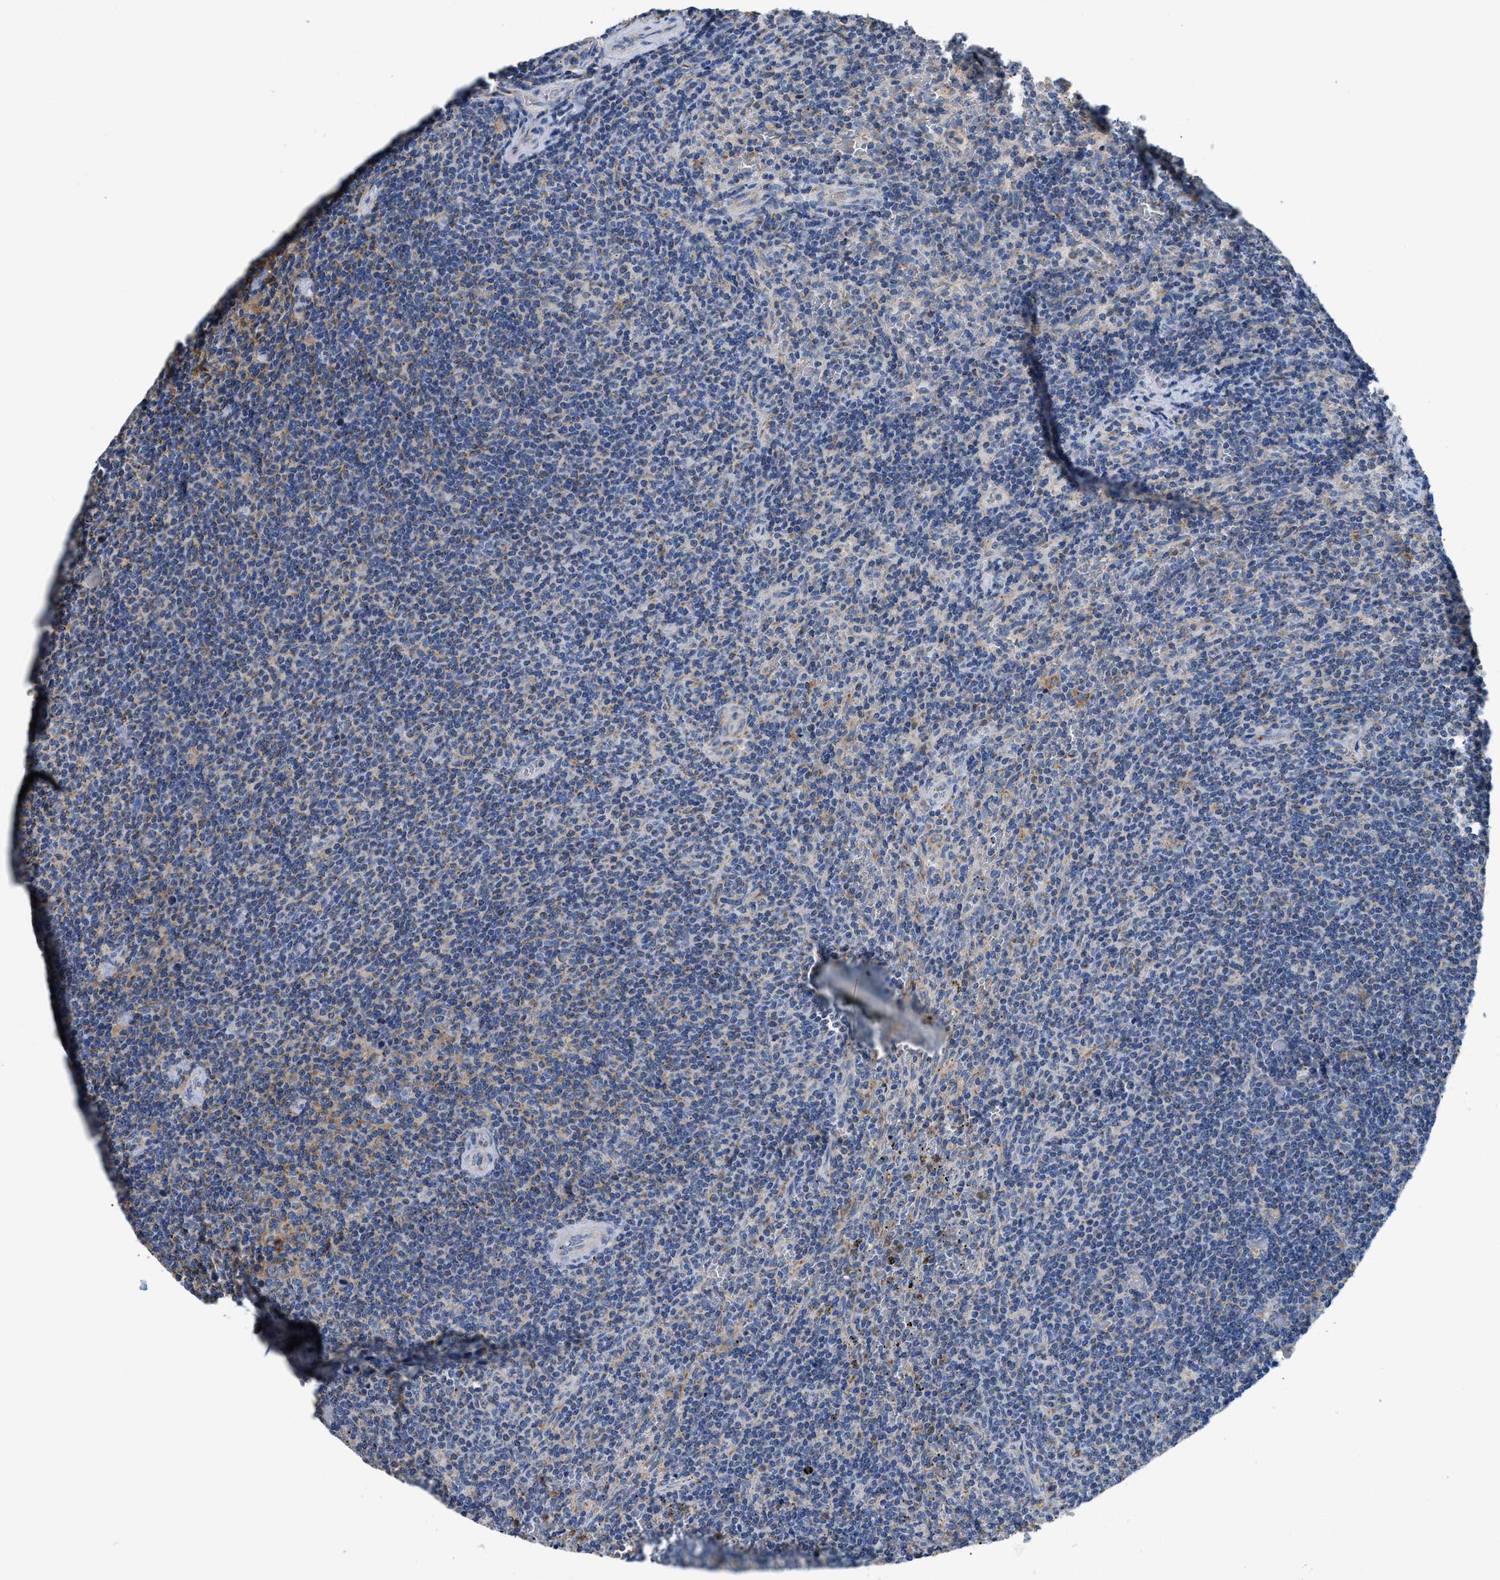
{"staining": {"intensity": "weak", "quantity": "<25%", "location": "cytoplasmic/membranous"}, "tissue": "lymphoma", "cell_type": "Tumor cells", "image_type": "cancer", "snomed": [{"axis": "morphology", "description": "Malignant lymphoma, non-Hodgkin's type, Low grade"}, {"axis": "topography", "description": "Spleen"}], "caption": "Tumor cells are negative for protein expression in human low-grade malignant lymphoma, non-Hodgkin's type.", "gene": "SLC25A13", "patient": {"sex": "female", "age": 50}}